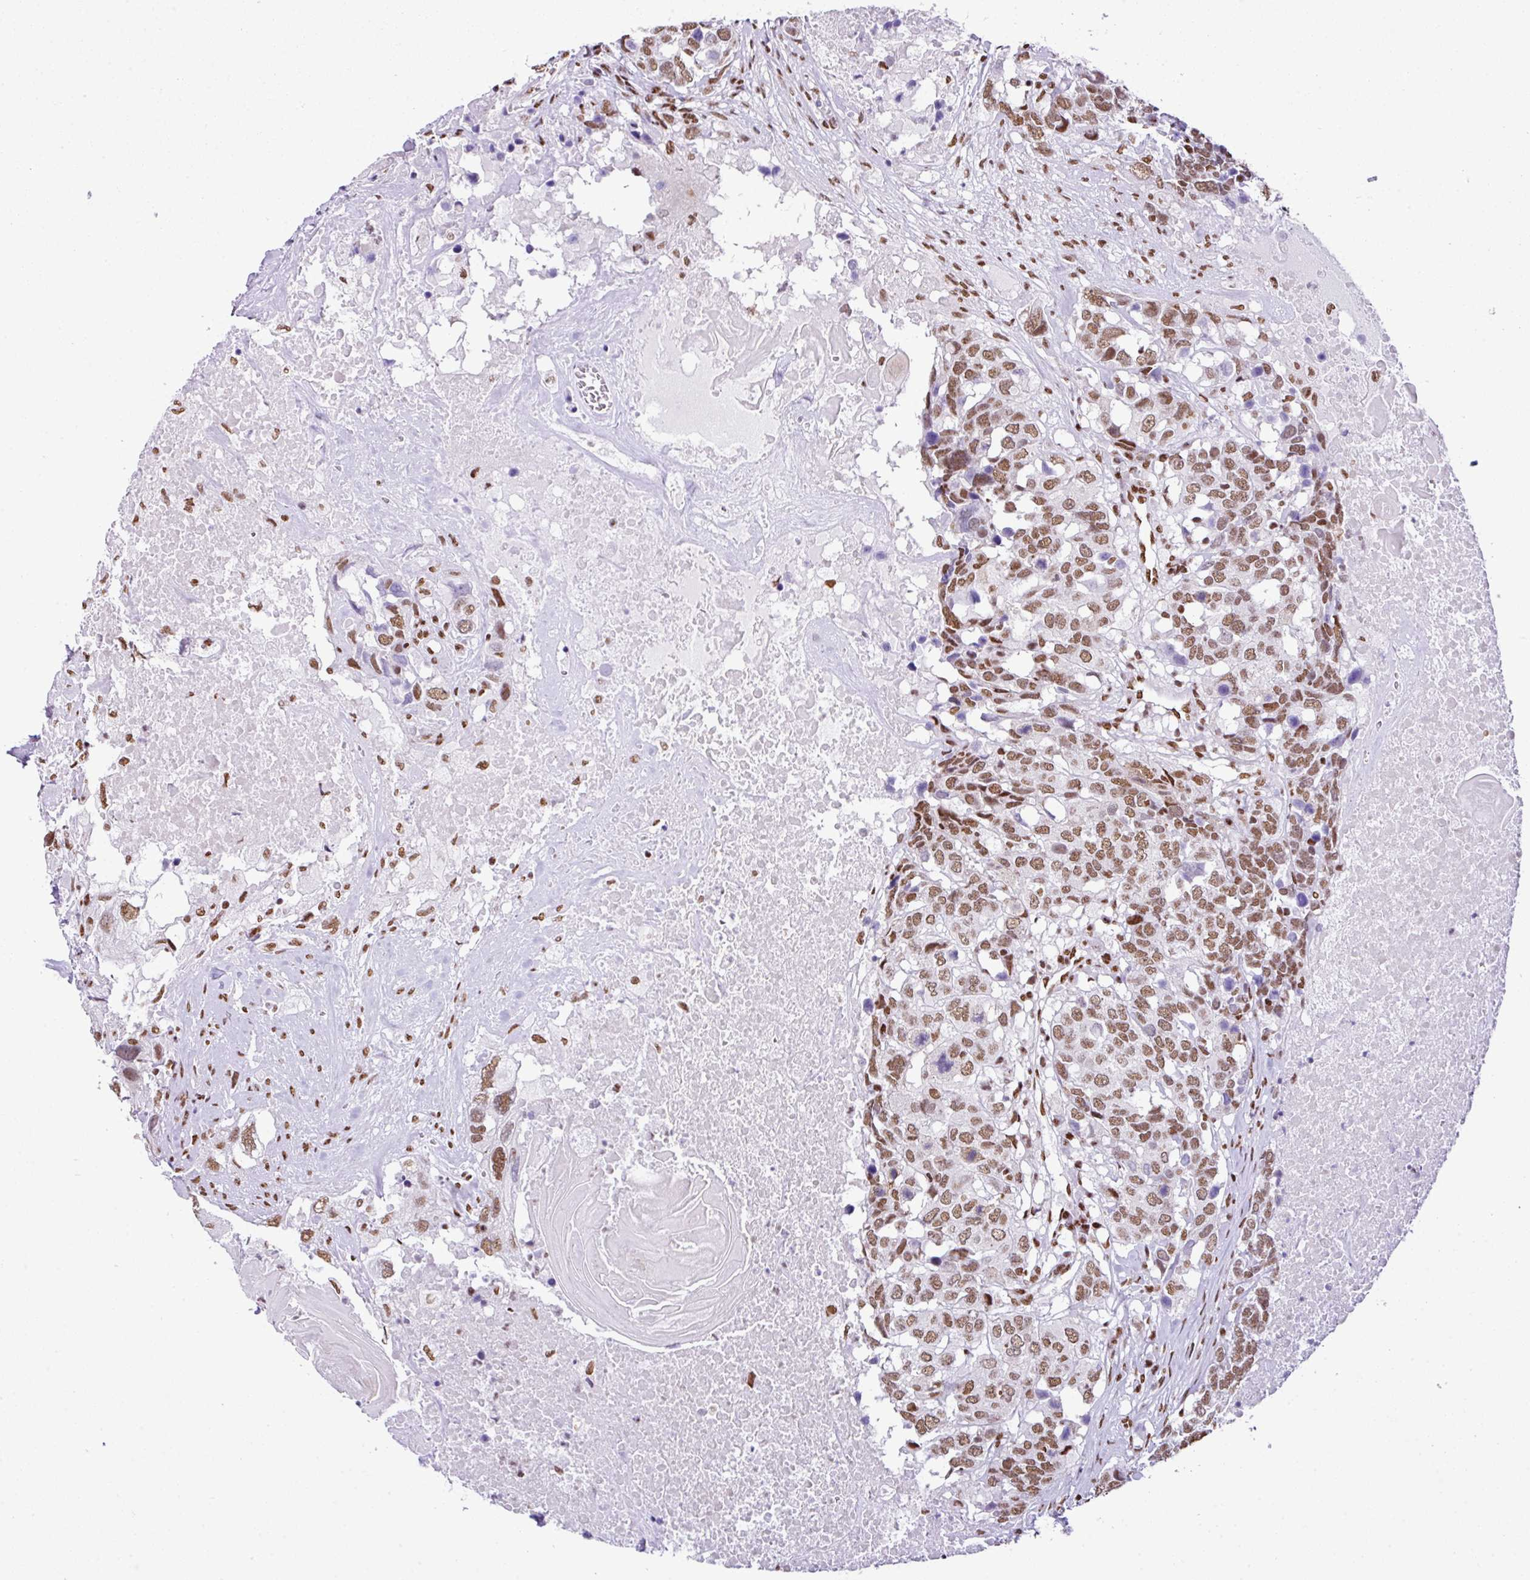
{"staining": {"intensity": "moderate", "quantity": ">75%", "location": "nuclear"}, "tissue": "head and neck cancer", "cell_type": "Tumor cells", "image_type": "cancer", "snomed": [{"axis": "morphology", "description": "Squamous cell carcinoma, NOS"}, {"axis": "topography", "description": "Head-Neck"}], "caption": "High-magnification brightfield microscopy of squamous cell carcinoma (head and neck) stained with DAB (brown) and counterstained with hematoxylin (blue). tumor cells exhibit moderate nuclear staining is identified in approximately>75% of cells. The protein of interest is stained brown, and the nuclei are stained in blue (DAB IHC with brightfield microscopy, high magnification).", "gene": "RARG", "patient": {"sex": "male", "age": 66}}